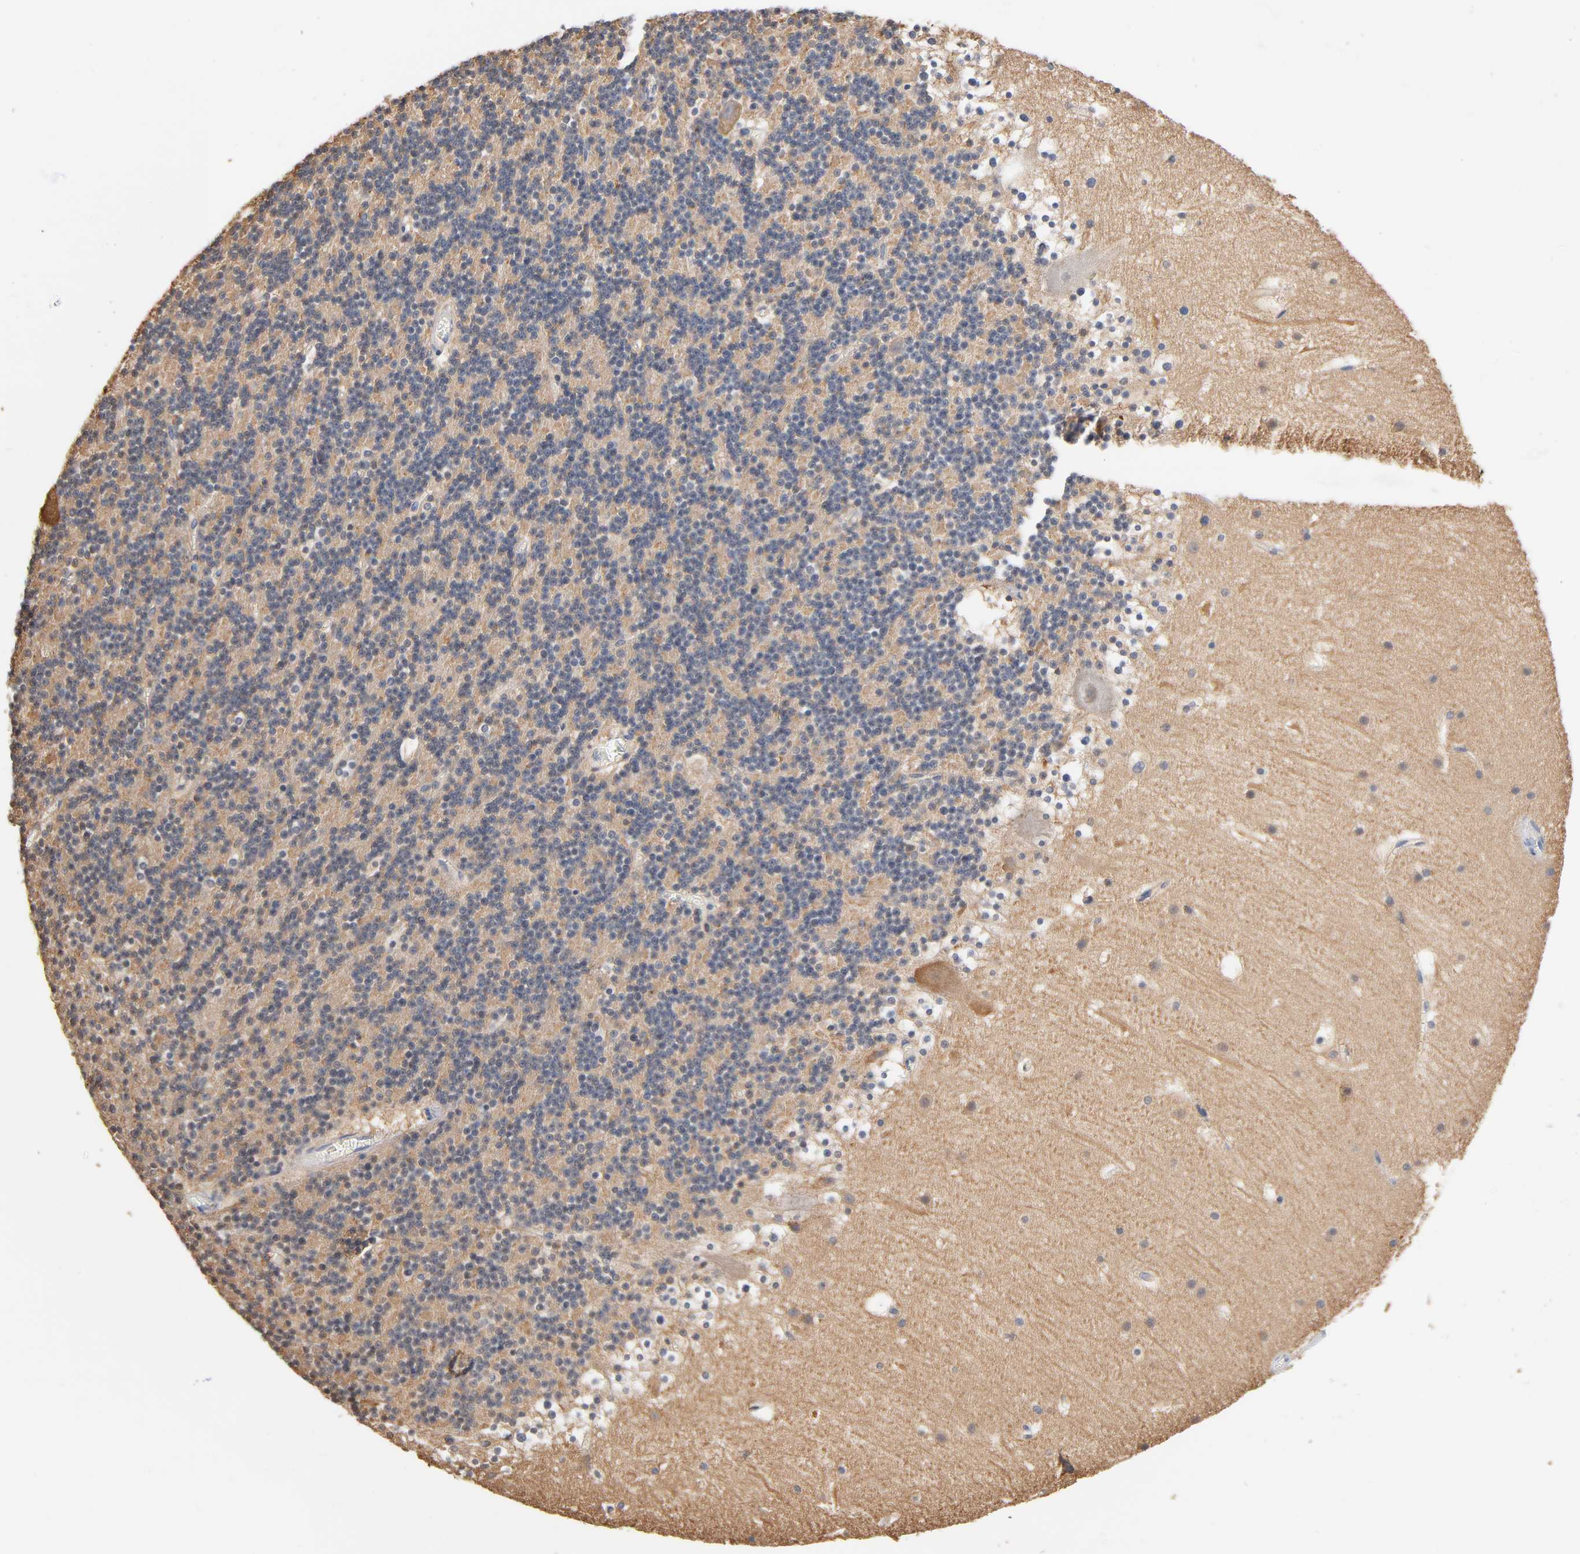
{"staining": {"intensity": "negative", "quantity": "none", "location": "none"}, "tissue": "cerebellum", "cell_type": "Cells in granular layer", "image_type": "normal", "snomed": [{"axis": "morphology", "description": "Normal tissue, NOS"}, {"axis": "topography", "description": "Cerebellum"}], "caption": "Cells in granular layer show no significant protein staining in normal cerebellum.", "gene": "ALDOA", "patient": {"sex": "male", "age": 45}}